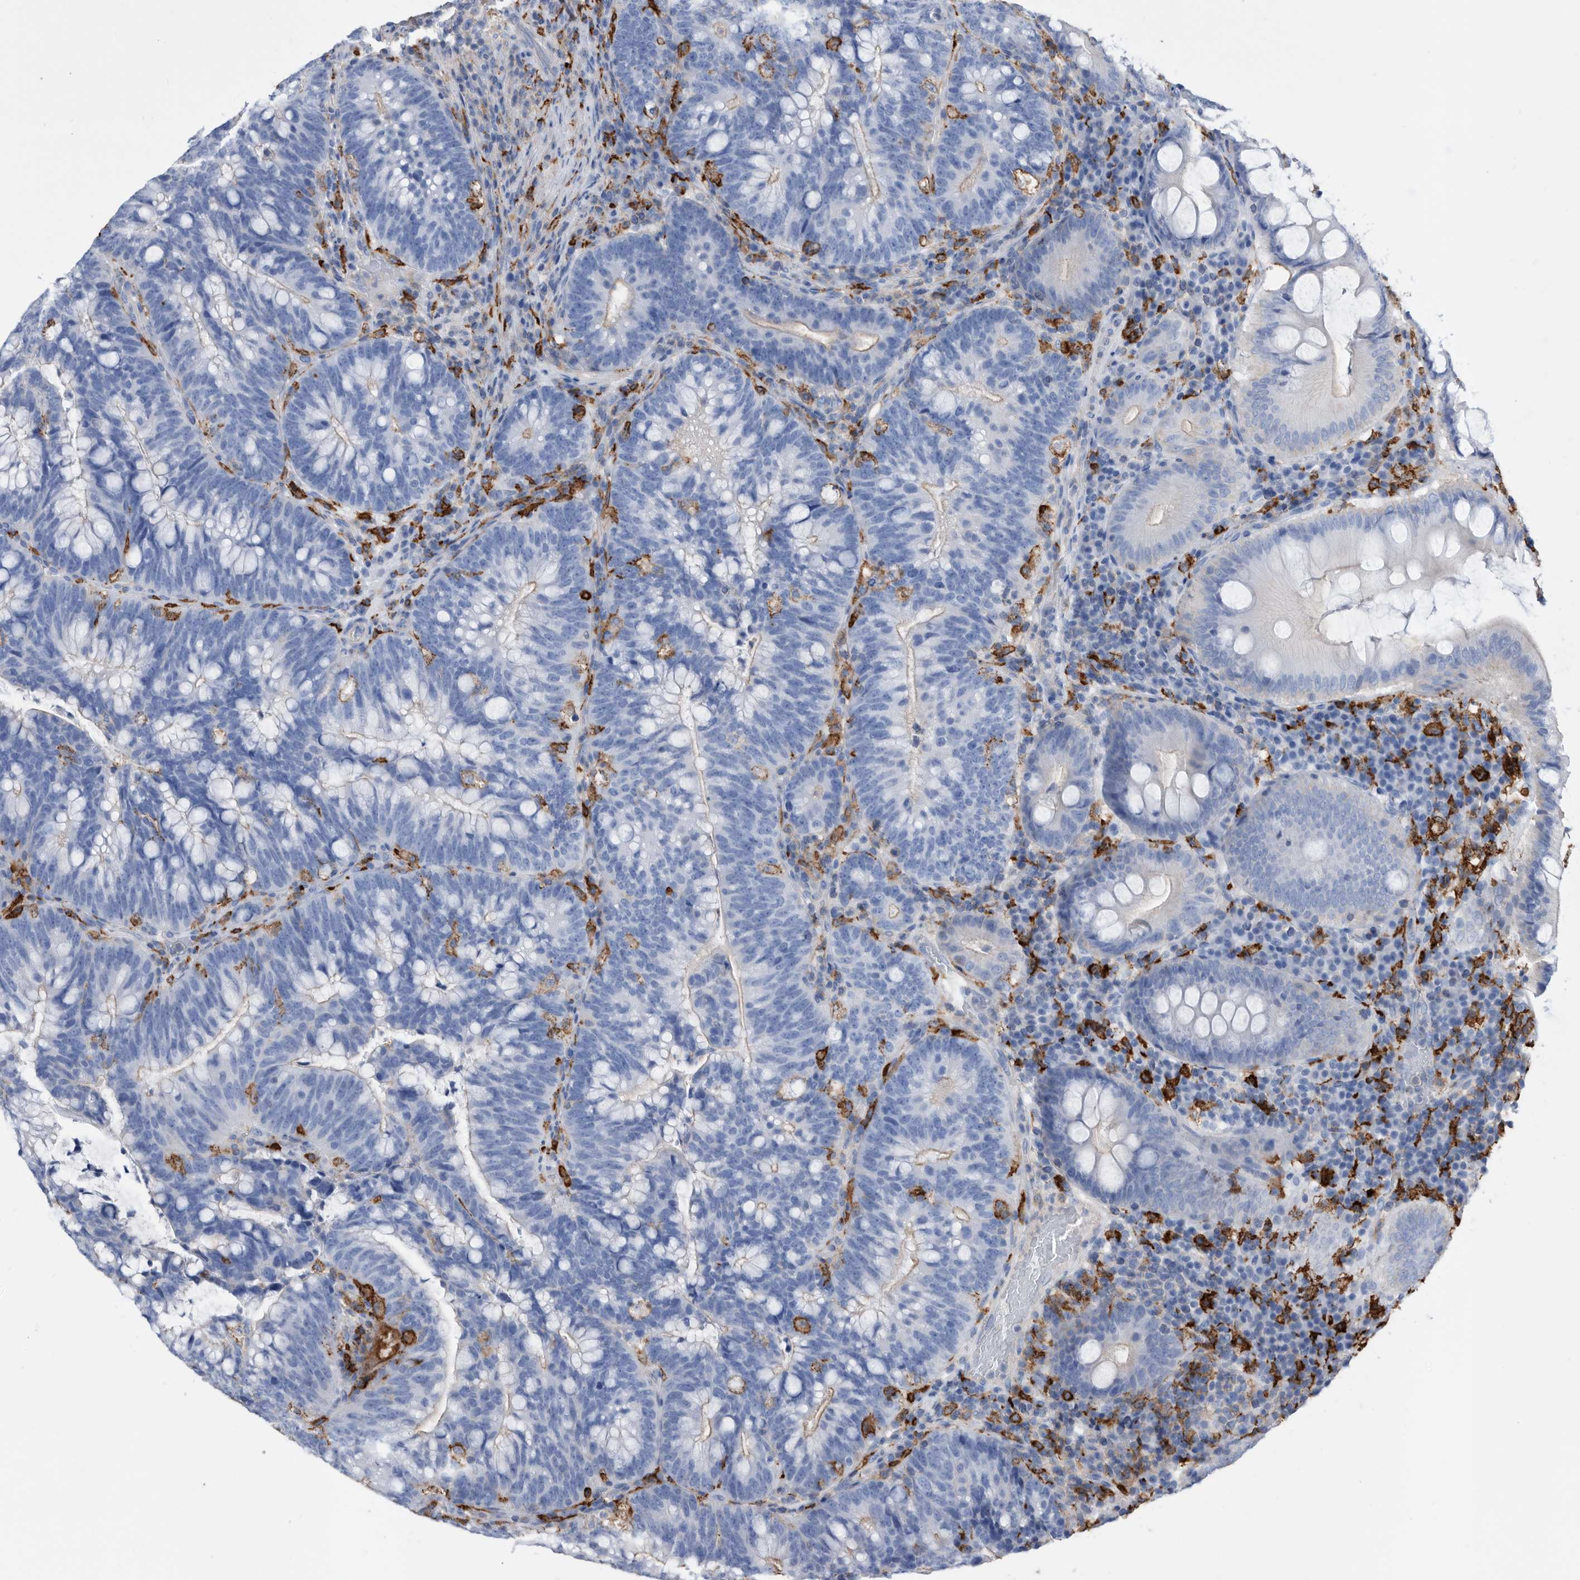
{"staining": {"intensity": "negative", "quantity": "none", "location": "none"}, "tissue": "colorectal cancer", "cell_type": "Tumor cells", "image_type": "cancer", "snomed": [{"axis": "morphology", "description": "Adenocarcinoma, NOS"}, {"axis": "topography", "description": "Colon"}], "caption": "Immunohistochemical staining of human adenocarcinoma (colorectal) demonstrates no significant expression in tumor cells.", "gene": "MS4A4A", "patient": {"sex": "female", "age": 66}}